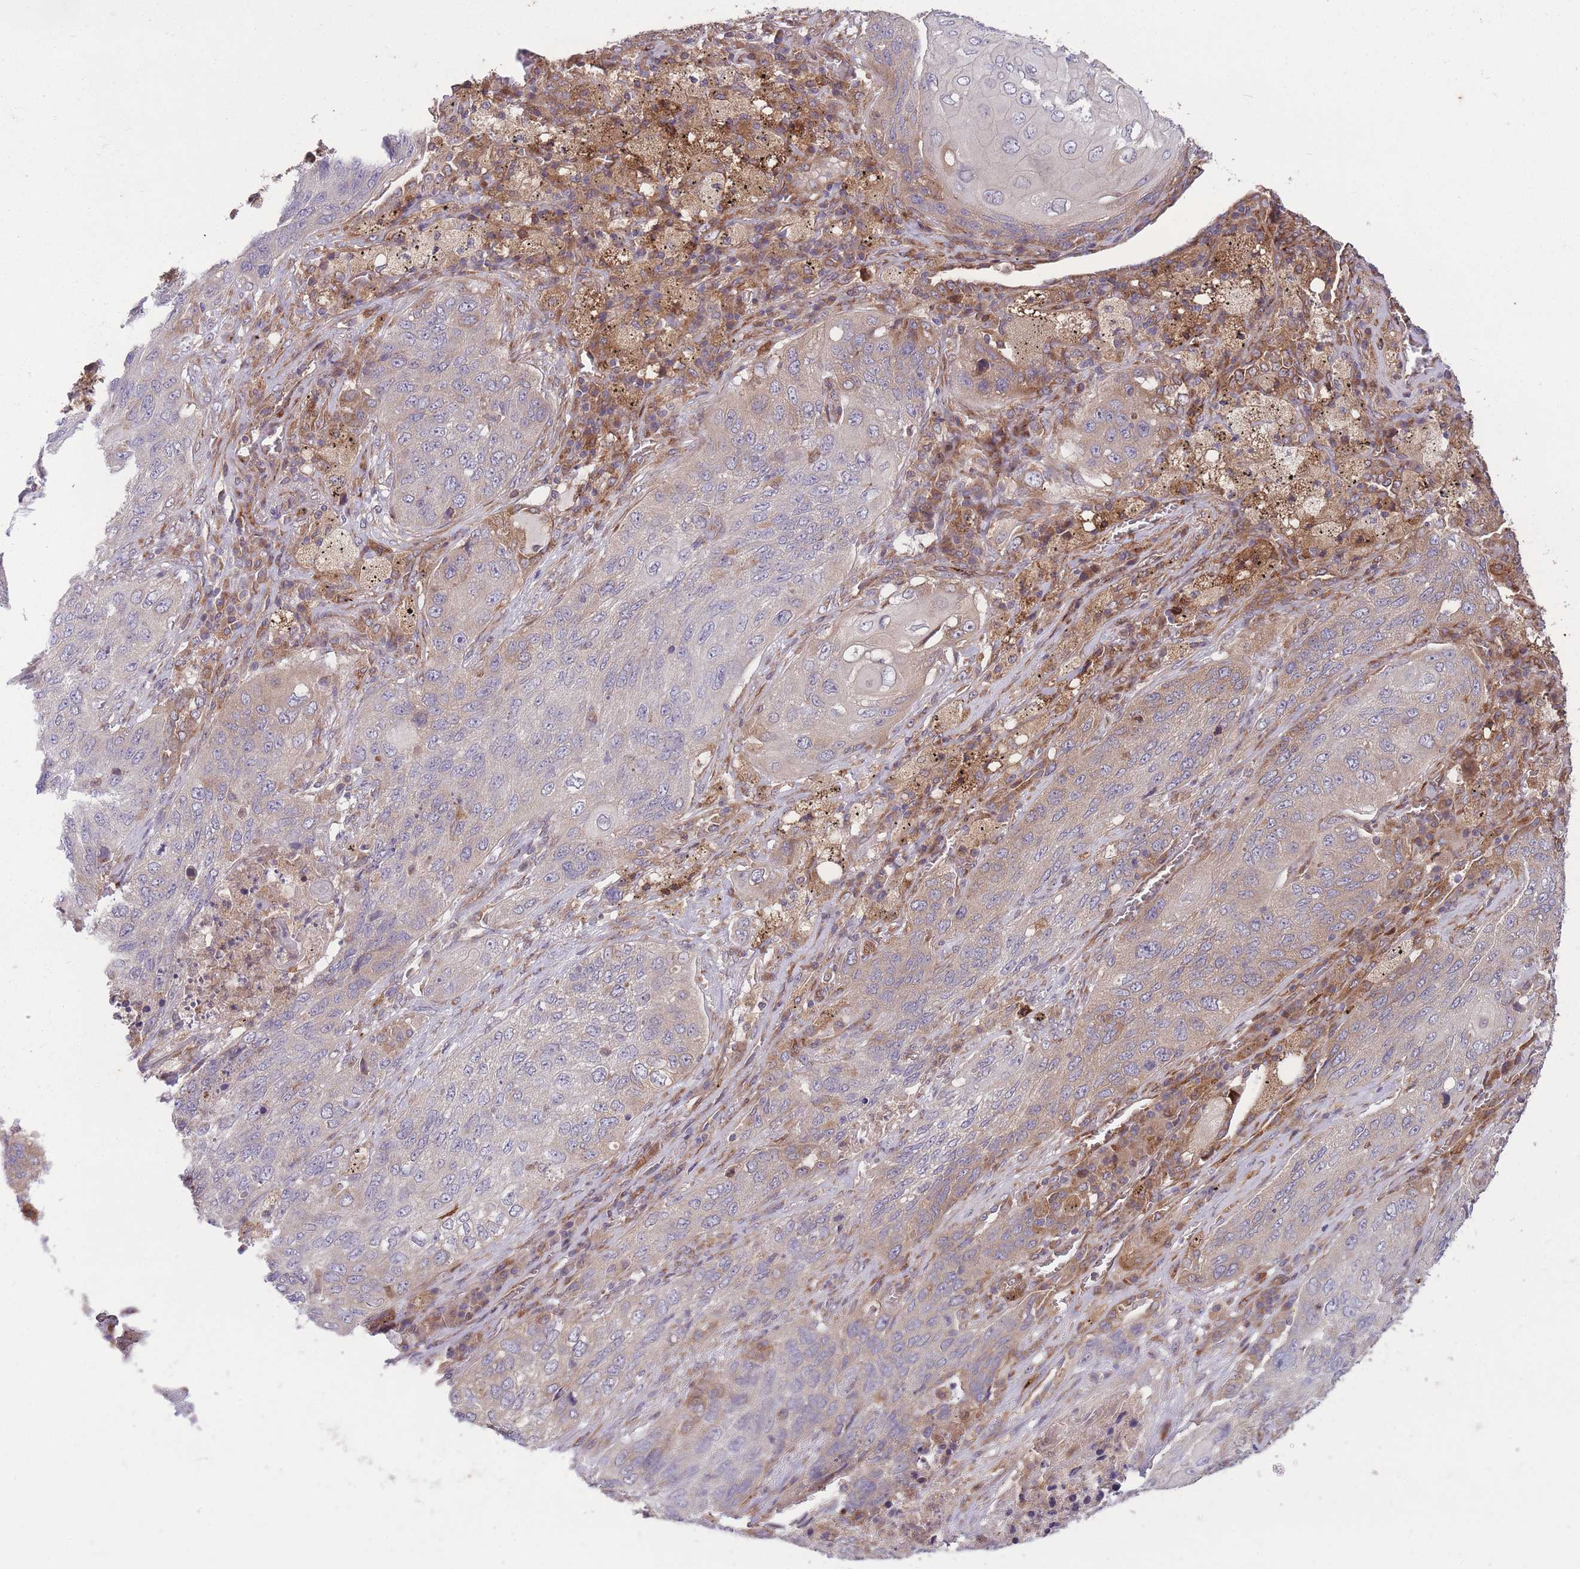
{"staining": {"intensity": "weak", "quantity": "<25%", "location": "cytoplasmic/membranous"}, "tissue": "lung cancer", "cell_type": "Tumor cells", "image_type": "cancer", "snomed": [{"axis": "morphology", "description": "Squamous cell carcinoma, NOS"}, {"axis": "topography", "description": "Lung"}], "caption": "Lung squamous cell carcinoma was stained to show a protein in brown. There is no significant positivity in tumor cells. (Immunohistochemistry (ihc), brightfield microscopy, high magnification).", "gene": "CISH", "patient": {"sex": "female", "age": 63}}